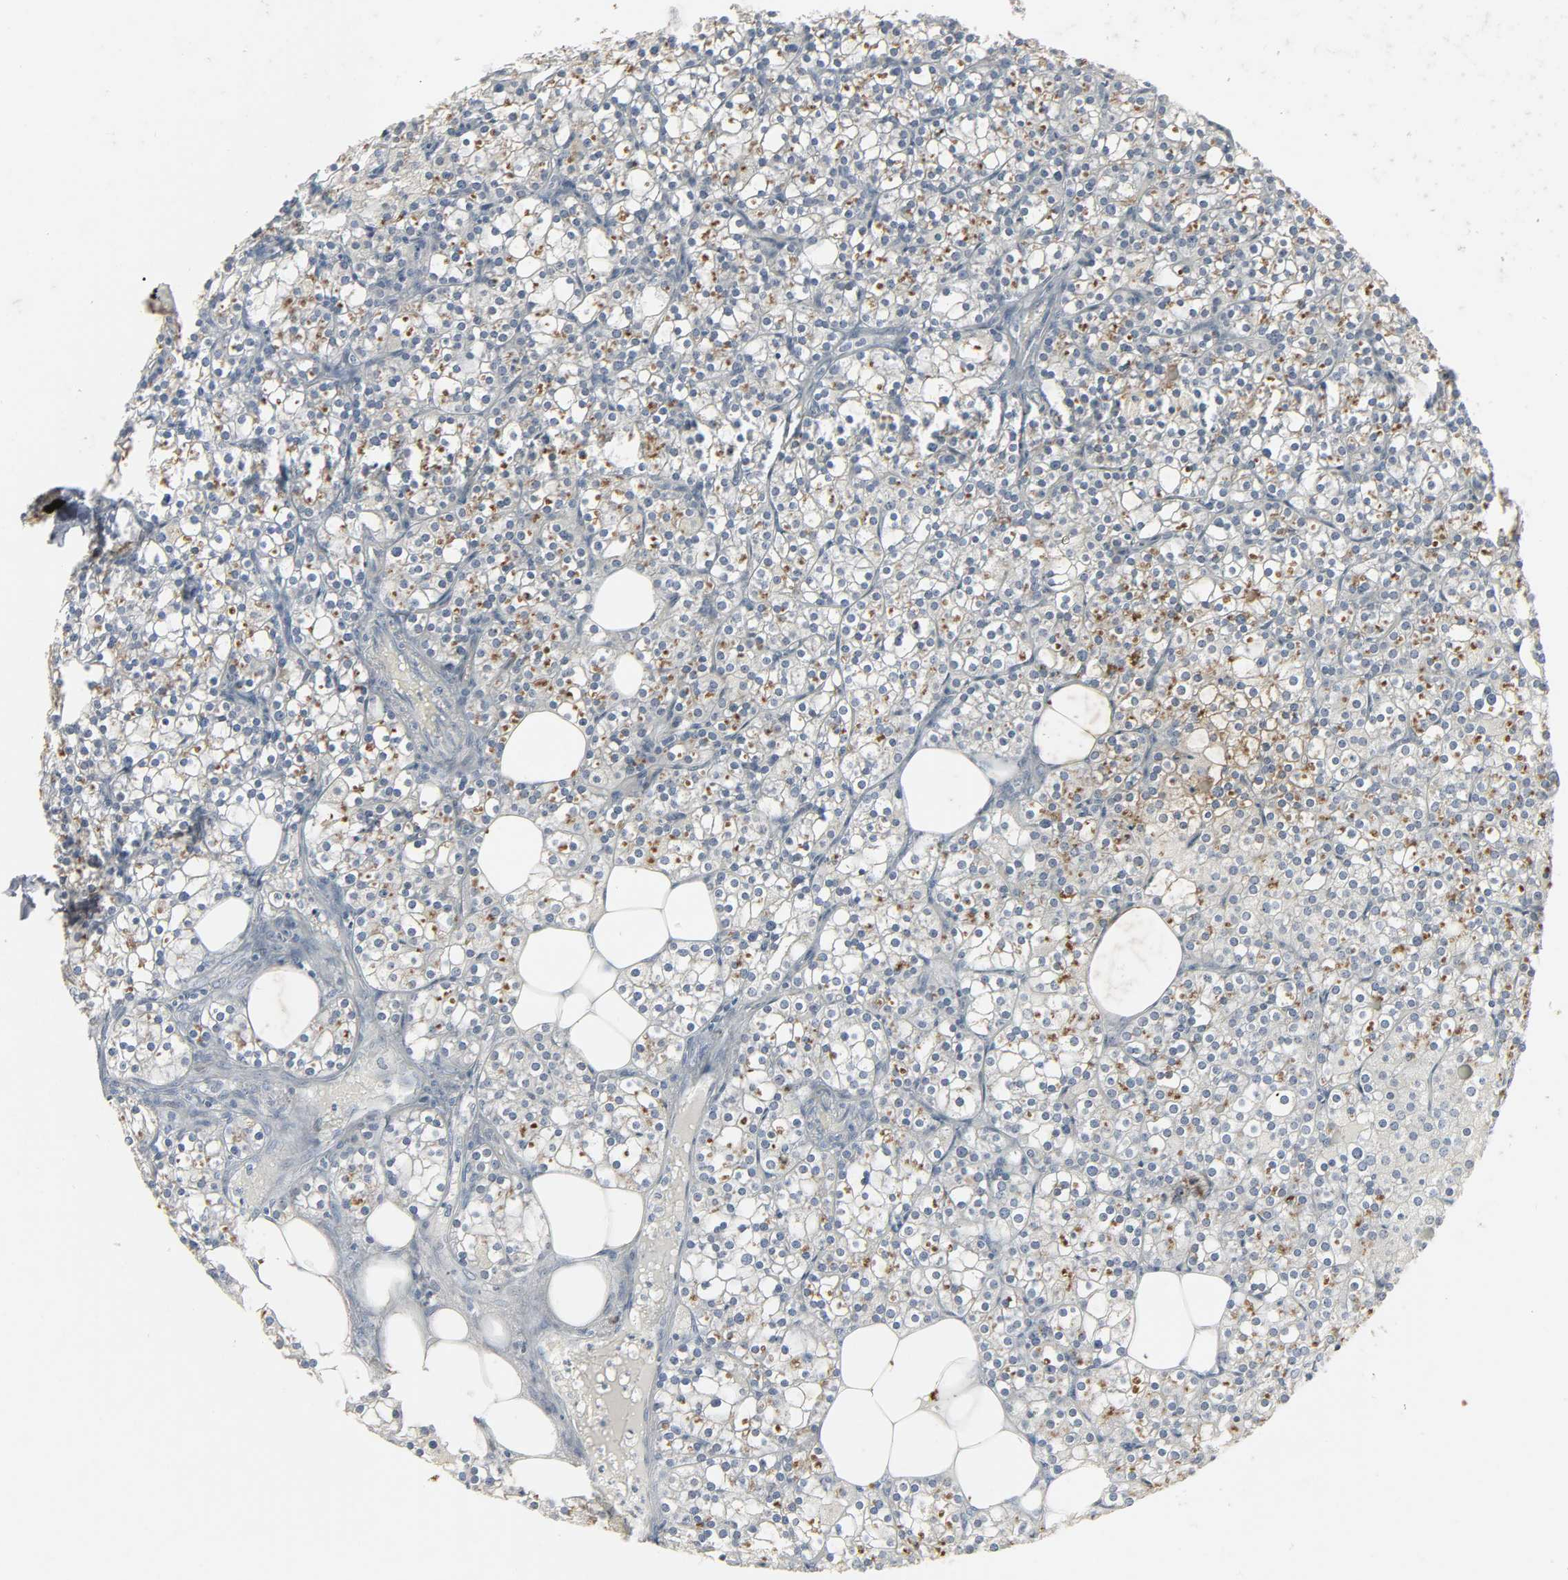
{"staining": {"intensity": "weak", "quantity": "<25%", "location": "cytoplasmic/membranous"}, "tissue": "parathyroid gland", "cell_type": "Glandular cells", "image_type": "normal", "snomed": [{"axis": "morphology", "description": "Normal tissue, NOS"}, {"axis": "topography", "description": "Parathyroid gland"}], "caption": "The image displays no staining of glandular cells in normal parathyroid gland.", "gene": "CD4", "patient": {"sex": "female", "age": 63}}